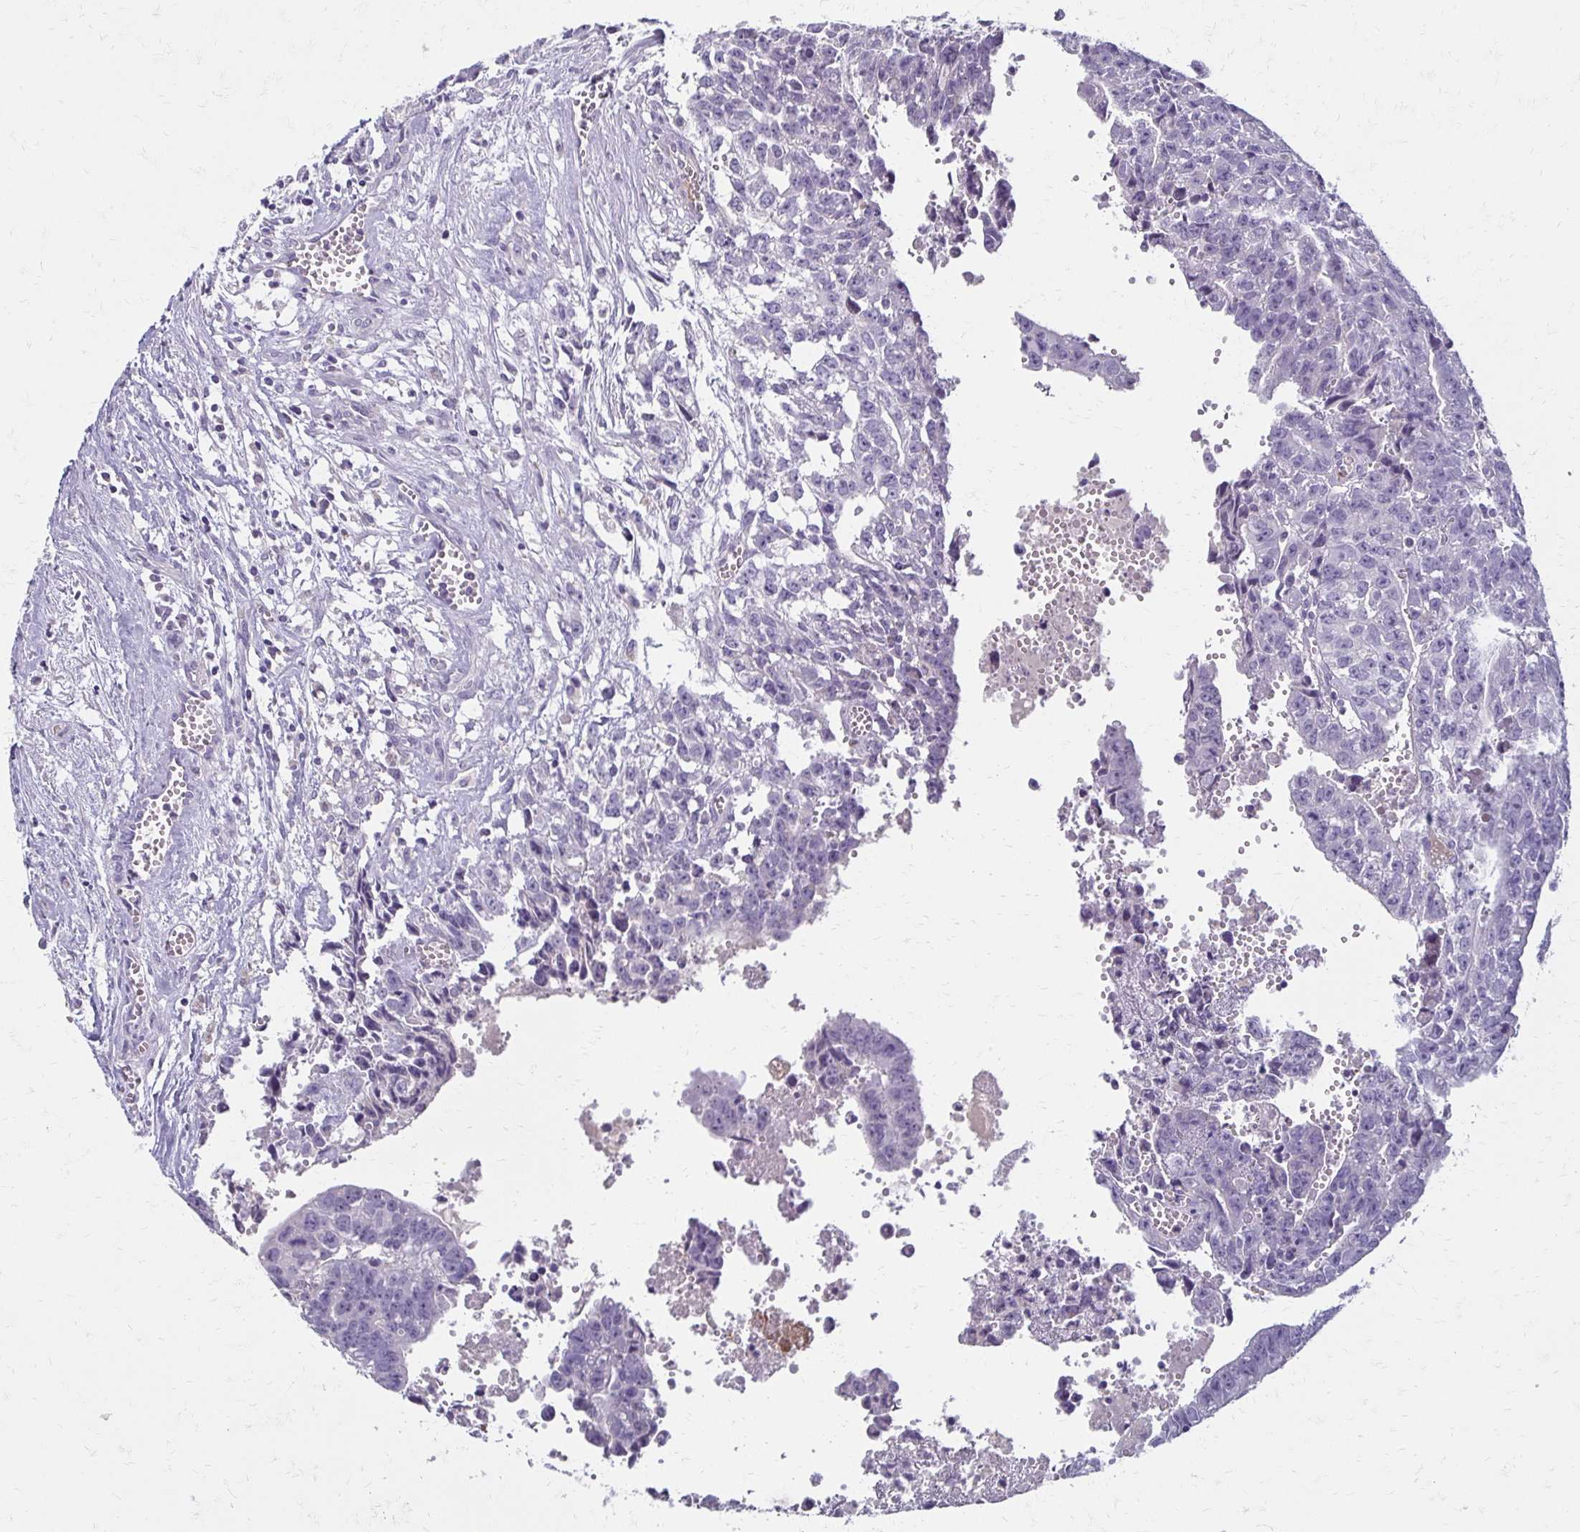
{"staining": {"intensity": "negative", "quantity": "none", "location": "none"}, "tissue": "testis cancer", "cell_type": "Tumor cells", "image_type": "cancer", "snomed": [{"axis": "morphology", "description": "Carcinoma, Embryonal, NOS"}, {"axis": "morphology", "description": "Teratoma, malignant, NOS"}, {"axis": "topography", "description": "Testis"}], "caption": "The photomicrograph demonstrates no significant staining in tumor cells of testis cancer.", "gene": "BBS12", "patient": {"sex": "male", "age": 24}}